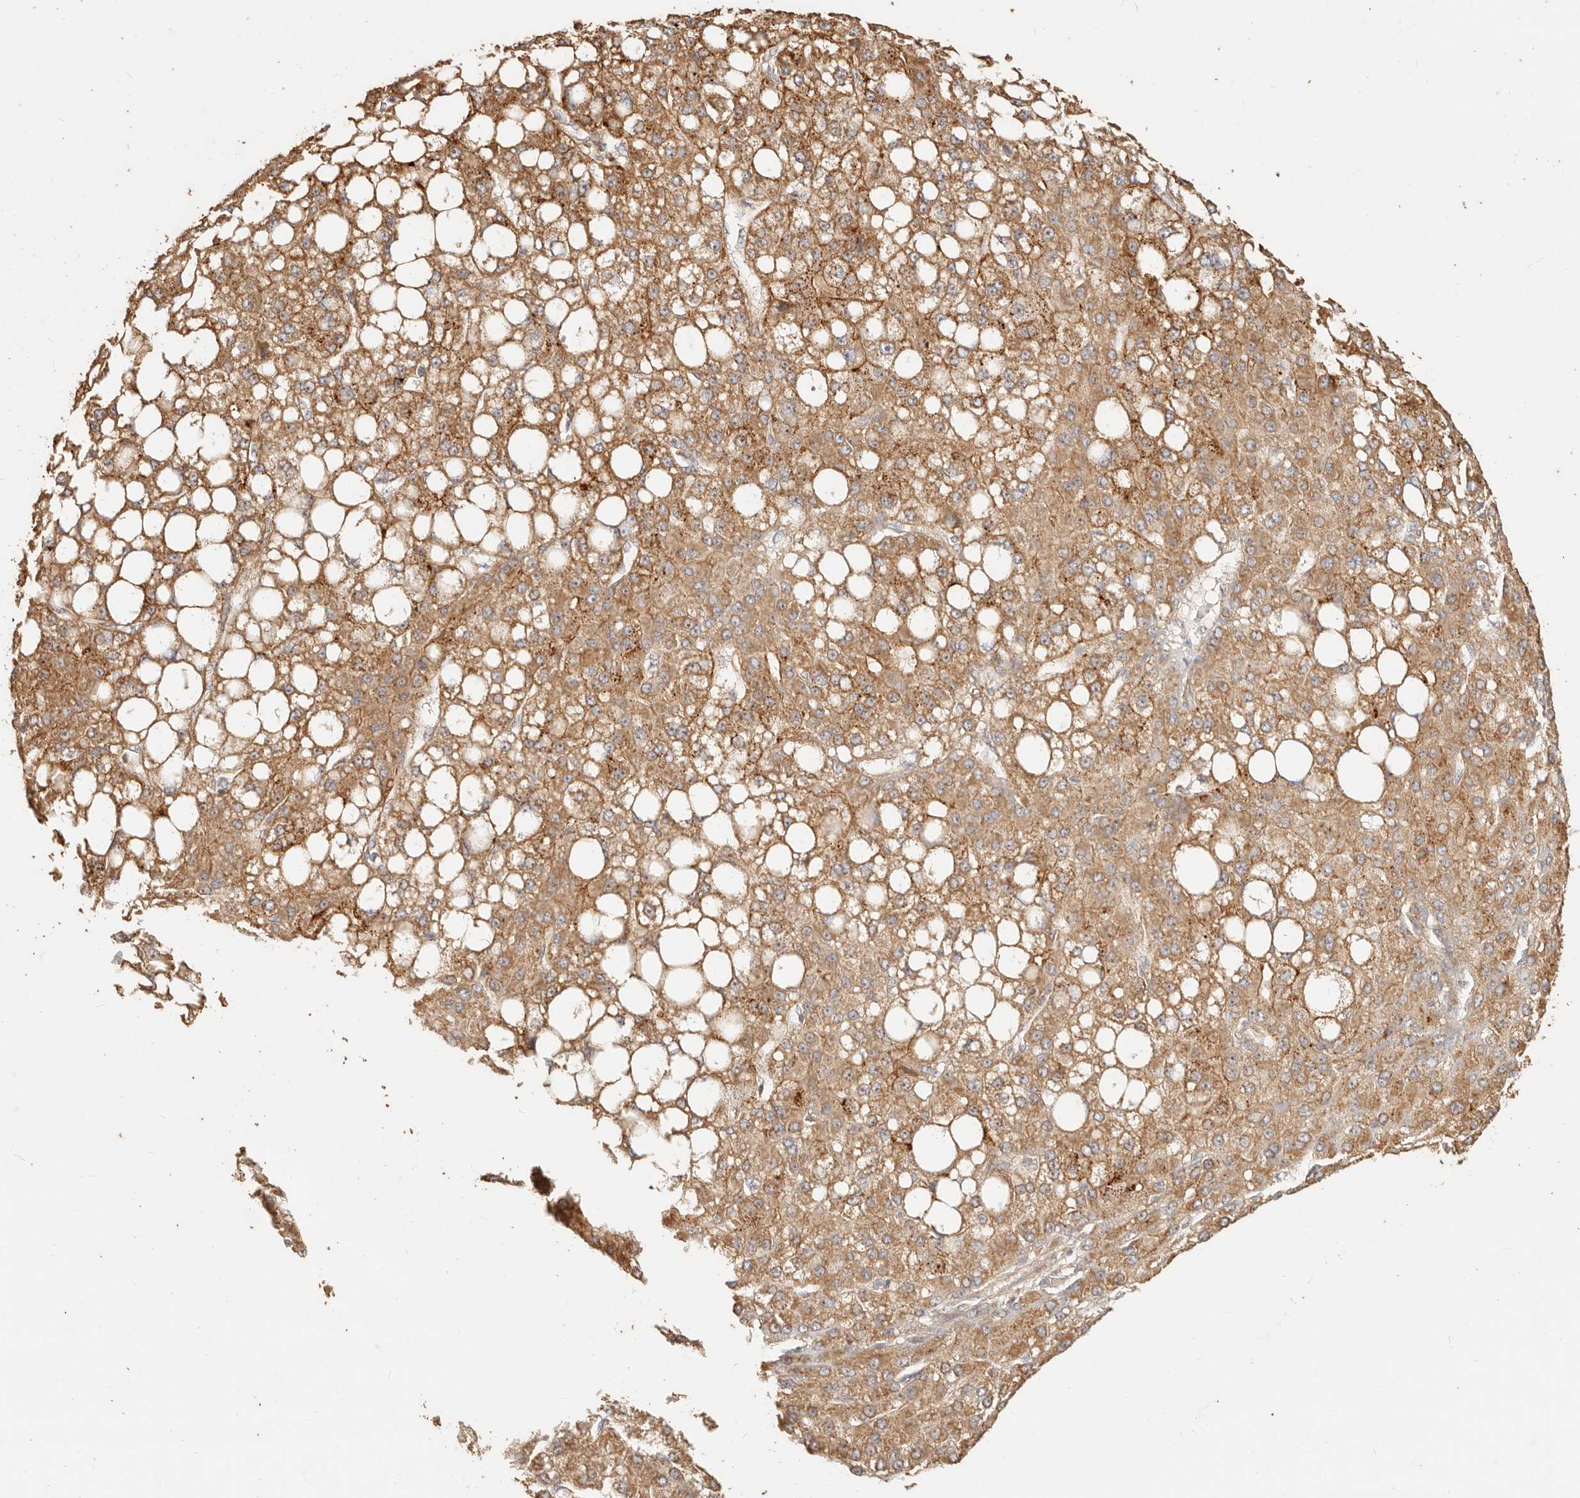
{"staining": {"intensity": "moderate", "quantity": ">75%", "location": "cytoplasmic/membranous"}, "tissue": "liver cancer", "cell_type": "Tumor cells", "image_type": "cancer", "snomed": [{"axis": "morphology", "description": "Carcinoma, Hepatocellular, NOS"}, {"axis": "topography", "description": "Liver"}], "caption": "Immunohistochemical staining of human hepatocellular carcinoma (liver) demonstrates moderate cytoplasmic/membranous protein staining in about >75% of tumor cells.", "gene": "PTPN22", "patient": {"sex": "male", "age": 67}}